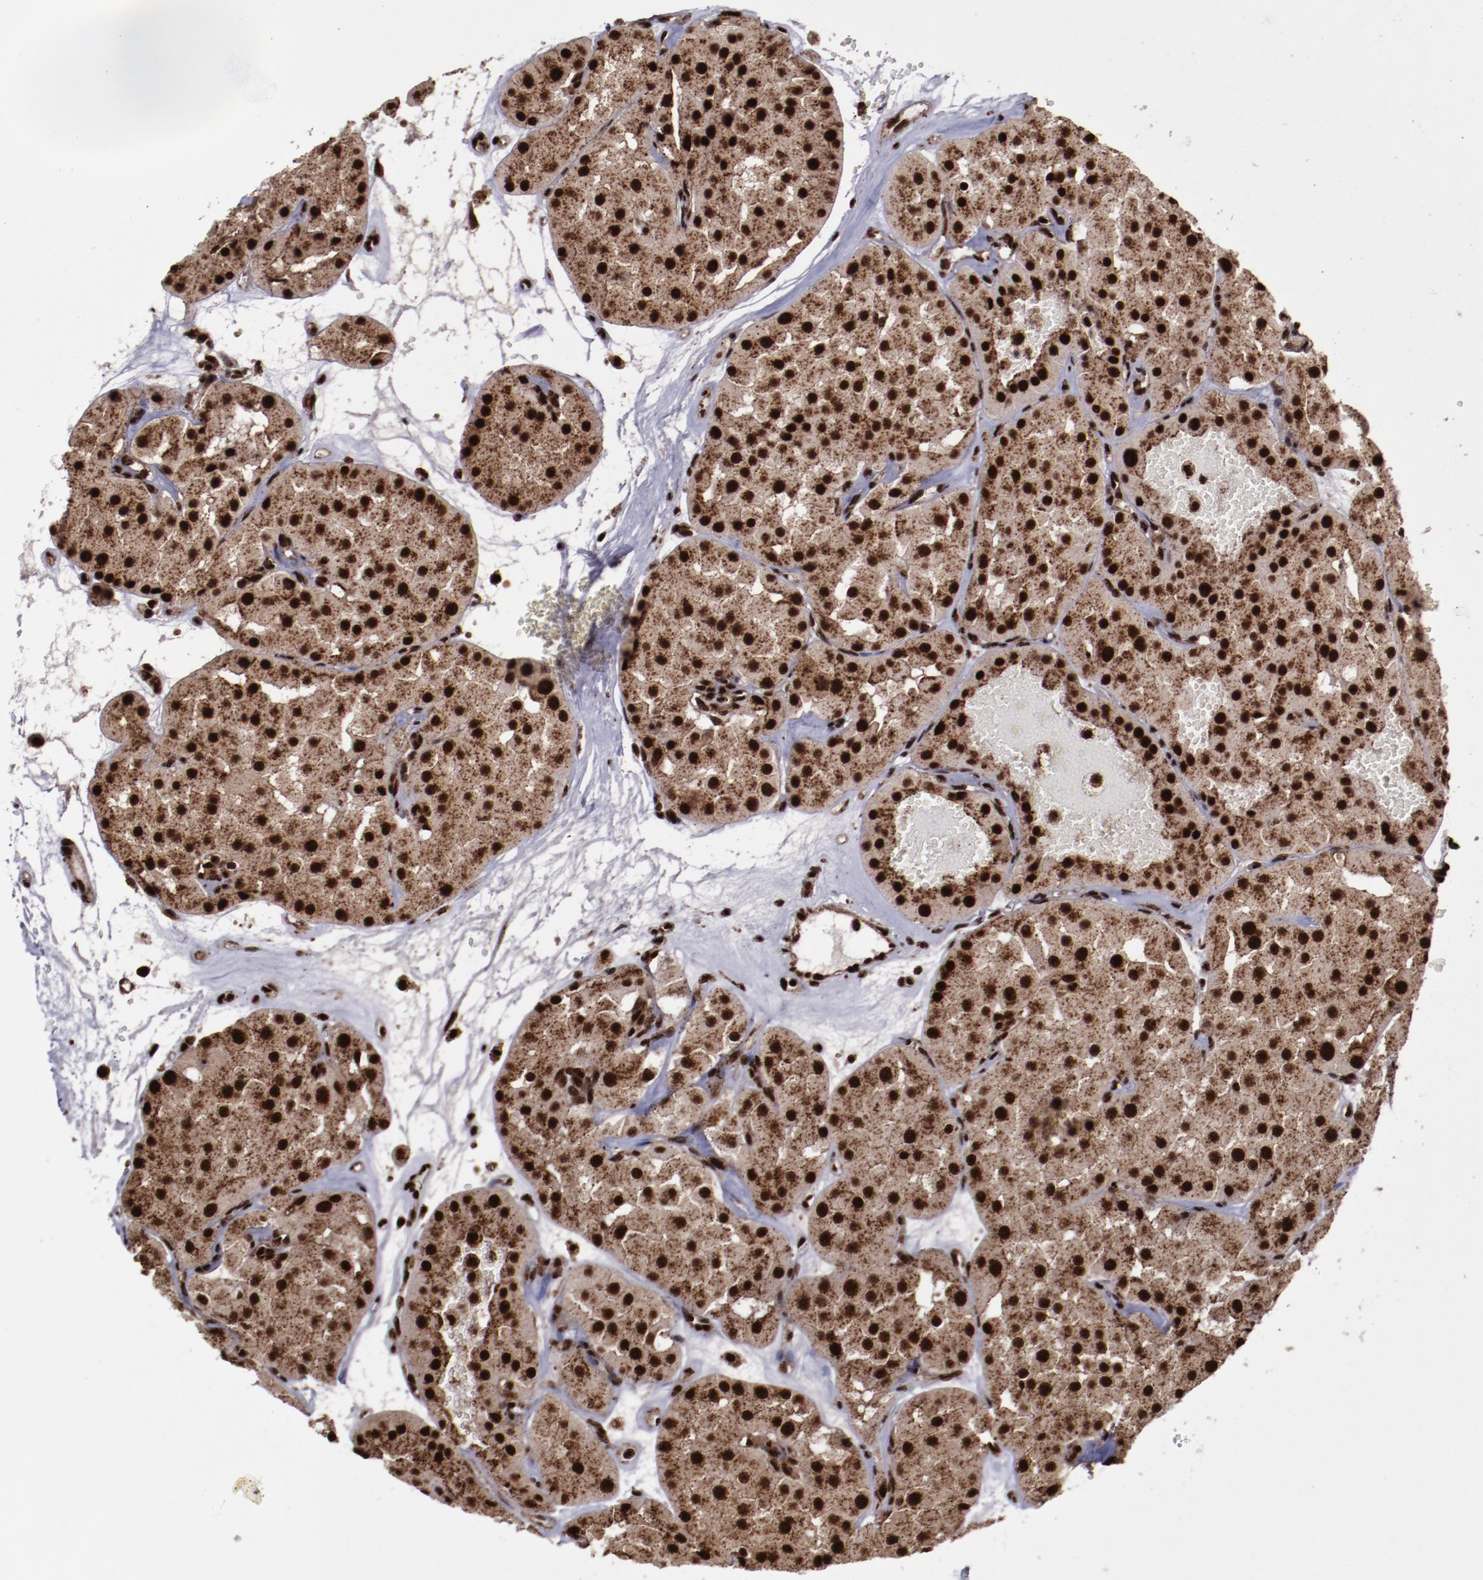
{"staining": {"intensity": "strong", "quantity": ">75%", "location": "cytoplasmic/membranous,nuclear"}, "tissue": "renal cancer", "cell_type": "Tumor cells", "image_type": "cancer", "snomed": [{"axis": "morphology", "description": "Adenocarcinoma, uncertain malignant potential"}, {"axis": "topography", "description": "Kidney"}], "caption": "Immunohistochemistry staining of renal adenocarcinoma,  uncertain malignant potential, which displays high levels of strong cytoplasmic/membranous and nuclear staining in approximately >75% of tumor cells indicating strong cytoplasmic/membranous and nuclear protein staining. The staining was performed using DAB (3,3'-diaminobenzidine) (brown) for protein detection and nuclei were counterstained in hematoxylin (blue).", "gene": "SNW1", "patient": {"sex": "male", "age": 63}}